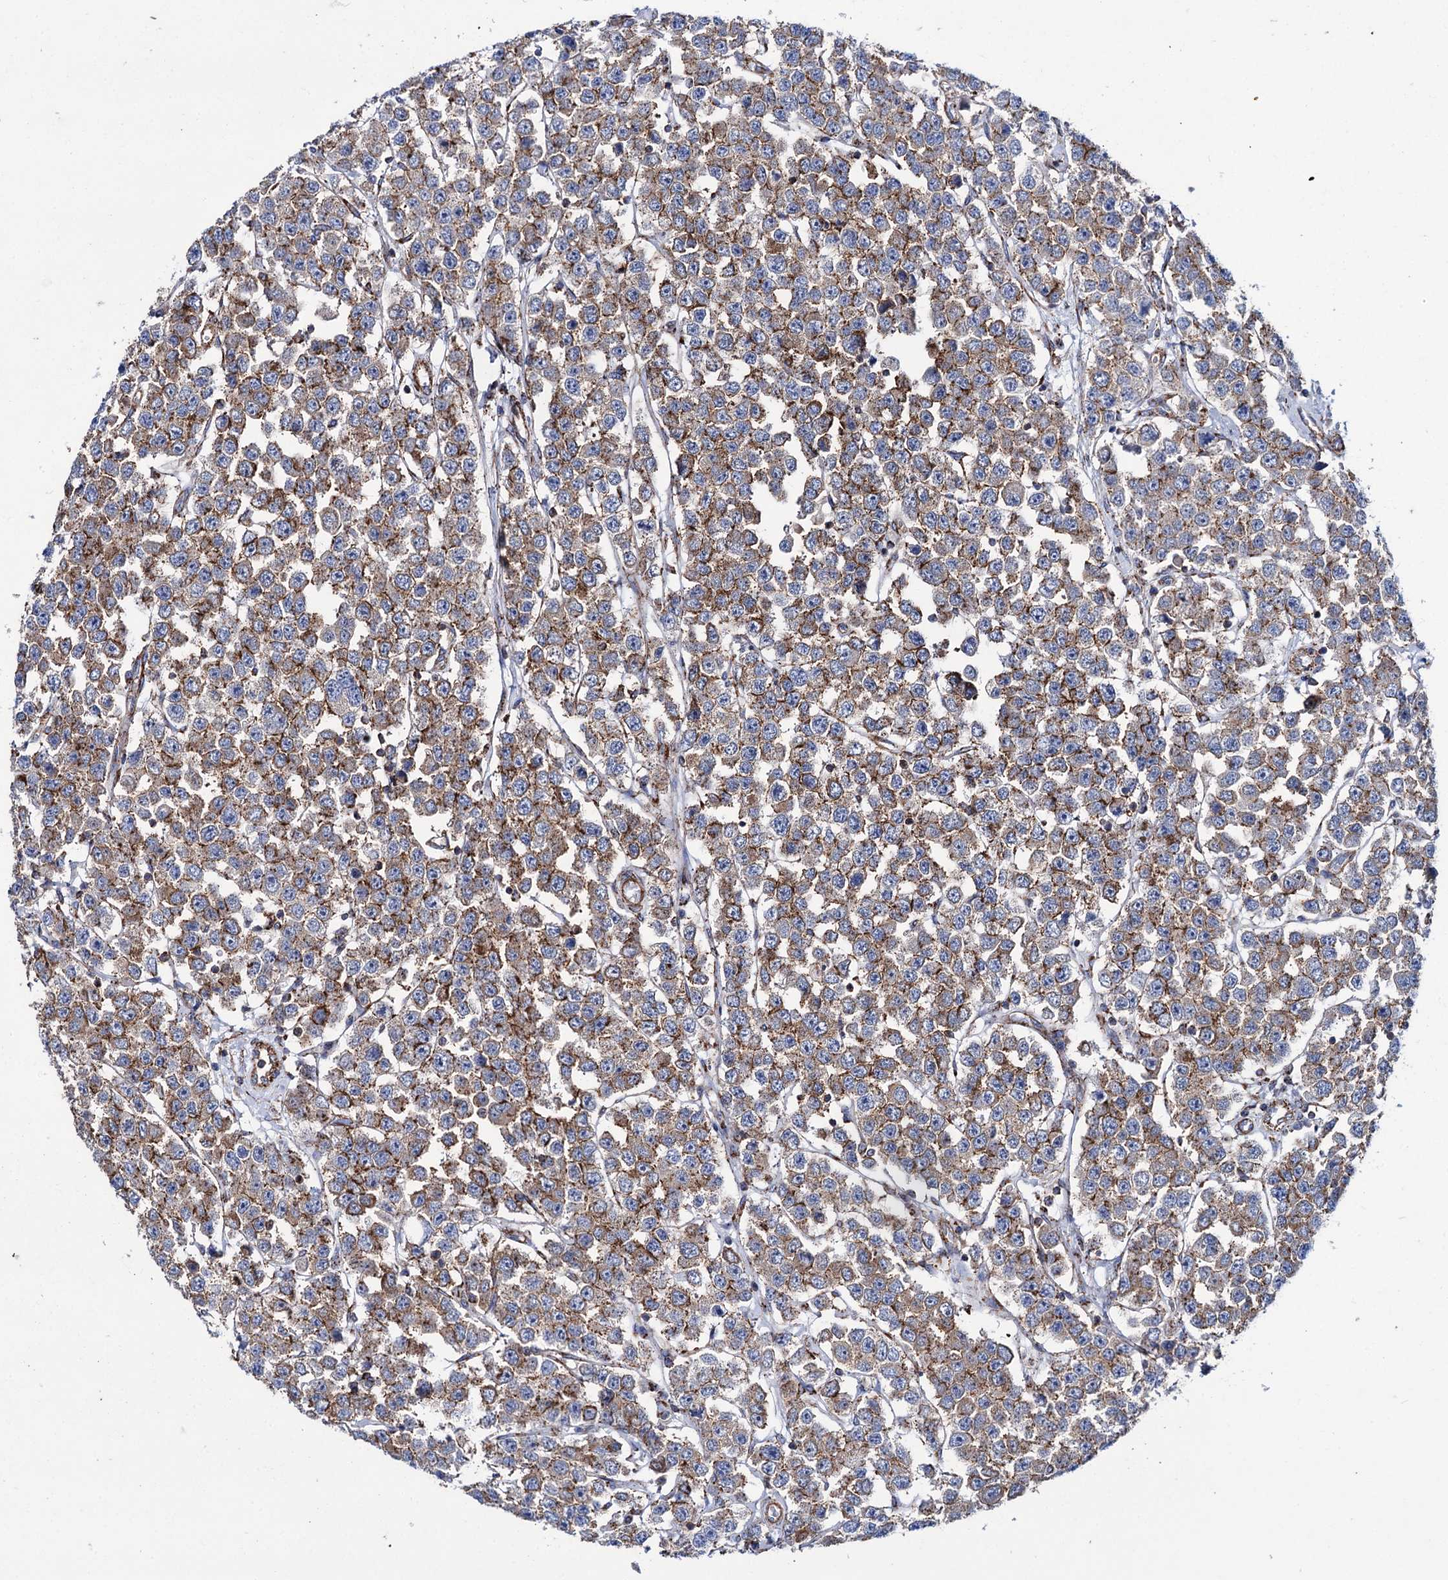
{"staining": {"intensity": "moderate", "quantity": ">75%", "location": "cytoplasmic/membranous"}, "tissue": "testis cancer", "cell_type": "Tumor cells", "image_type": "cancer", "snomed": [{"axis": "morphology", "description": "Seminoma, NOS"}, {"axis": "topography", "description": "Testis"}], "caption": "Human seminoma (testis) stained with a brown dye displays moderate cytoplasmic/membranous positive expression in about >75% of tumor cells.", "gene": "DEF6", "patient": {"sex": "male", "age": 28}}